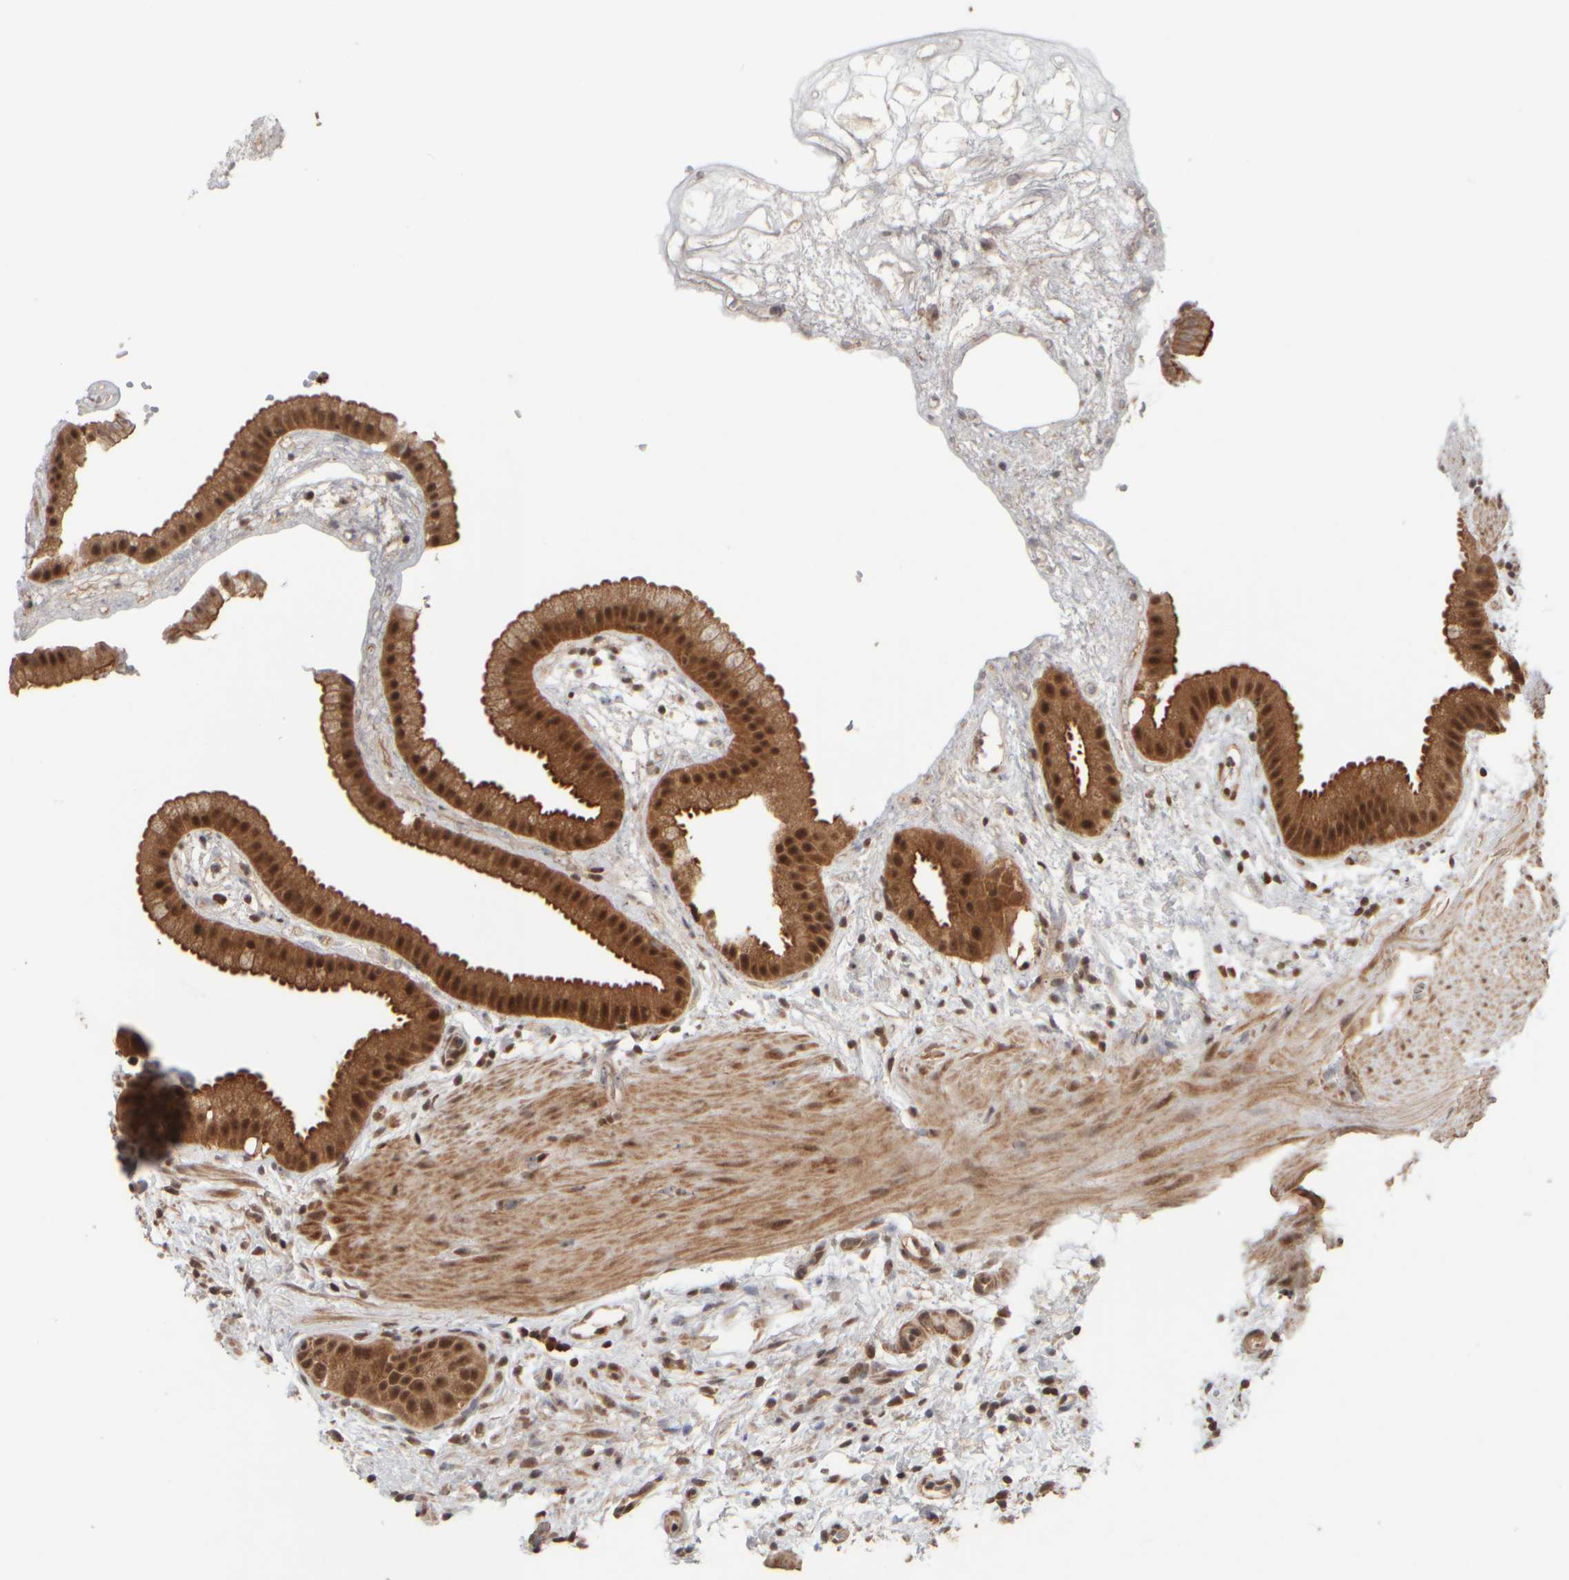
{"staining": {"intensity": "strong", "quantity": ">75%", "location": "cytoplasmic/membranous,nuclear"}, "tissue": "gallbladder", "cell_type": "Glandular cells", "image_type": "normal", "snomed": [{"axis": "morphology", "description": "Normal tissue, NOS"}, {"axis": "topography", "description": "Gallbladder"}], "caption": "DAB immunohistochemical staining of unremarkable gallbladder displays strong cytoplasmic/membranous,nuclear protein positivity in approximately >75% of glandular cells. (DAB IHC with brightfield microscopy, high magnification).", "gene": "SYNRG", "patient": {"sex": "female", "age": 64}}